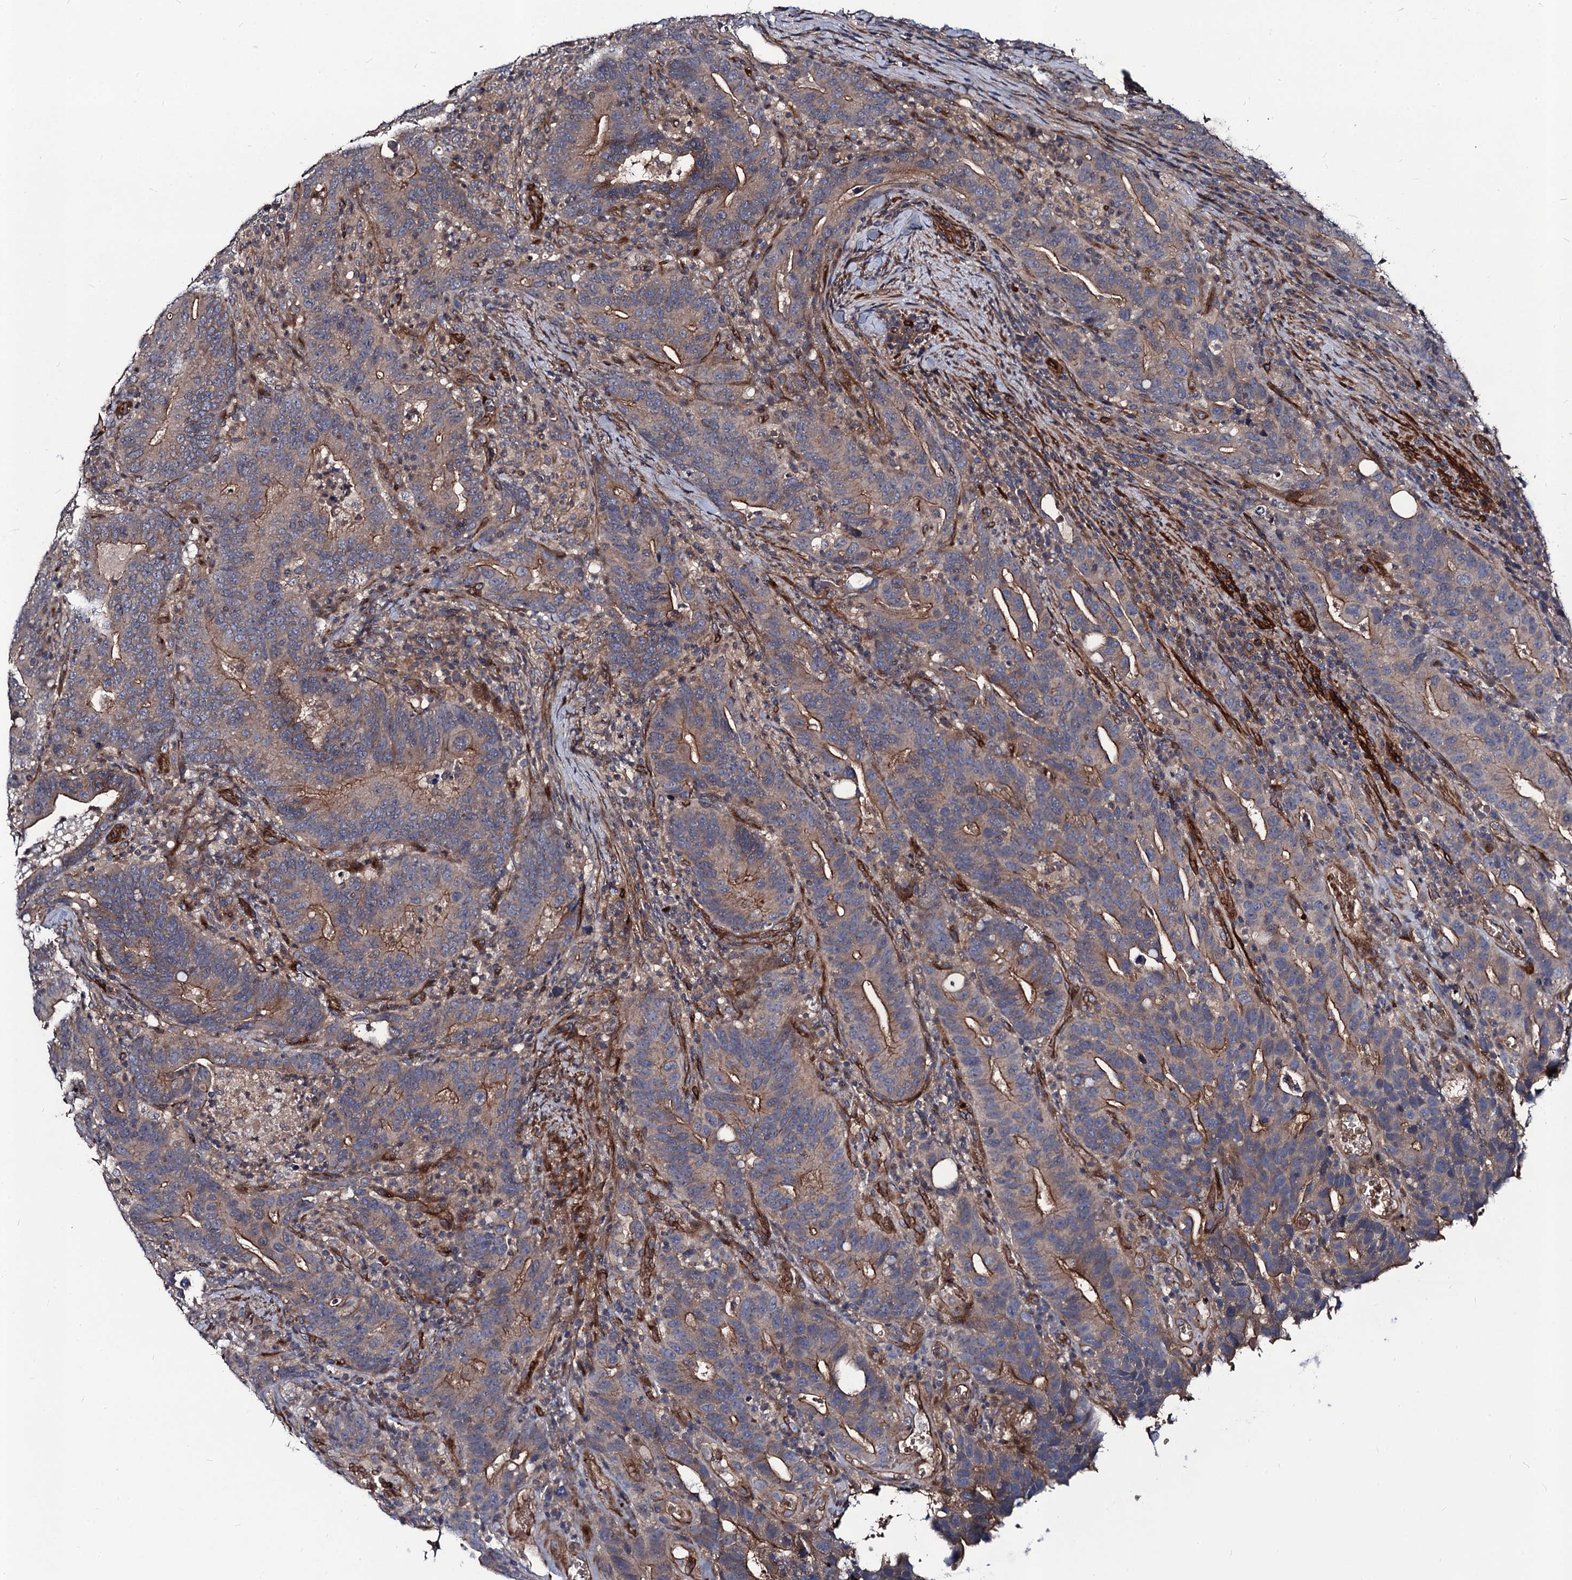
{"staining": {"intensity": "moderate", "quantity": "25%-75%", "location": "cytoplasmic/membranous"}, "tissue": "colorectal cancer", "cell_type": "Tumor cells", "image_type": "cancer", "snomed": [{"axis": "morphology", "description": "Adenocarcinoma, NOS"}, {"axis": "topography", "description": "Colon"}], "caption": "A brown stain highlights moderate cytoplasmic/membranous positivity of a protein in human colorectal cancer tumor cells.", "gene": "KXD1", "patient": {"sex": "female", "age": 66}}